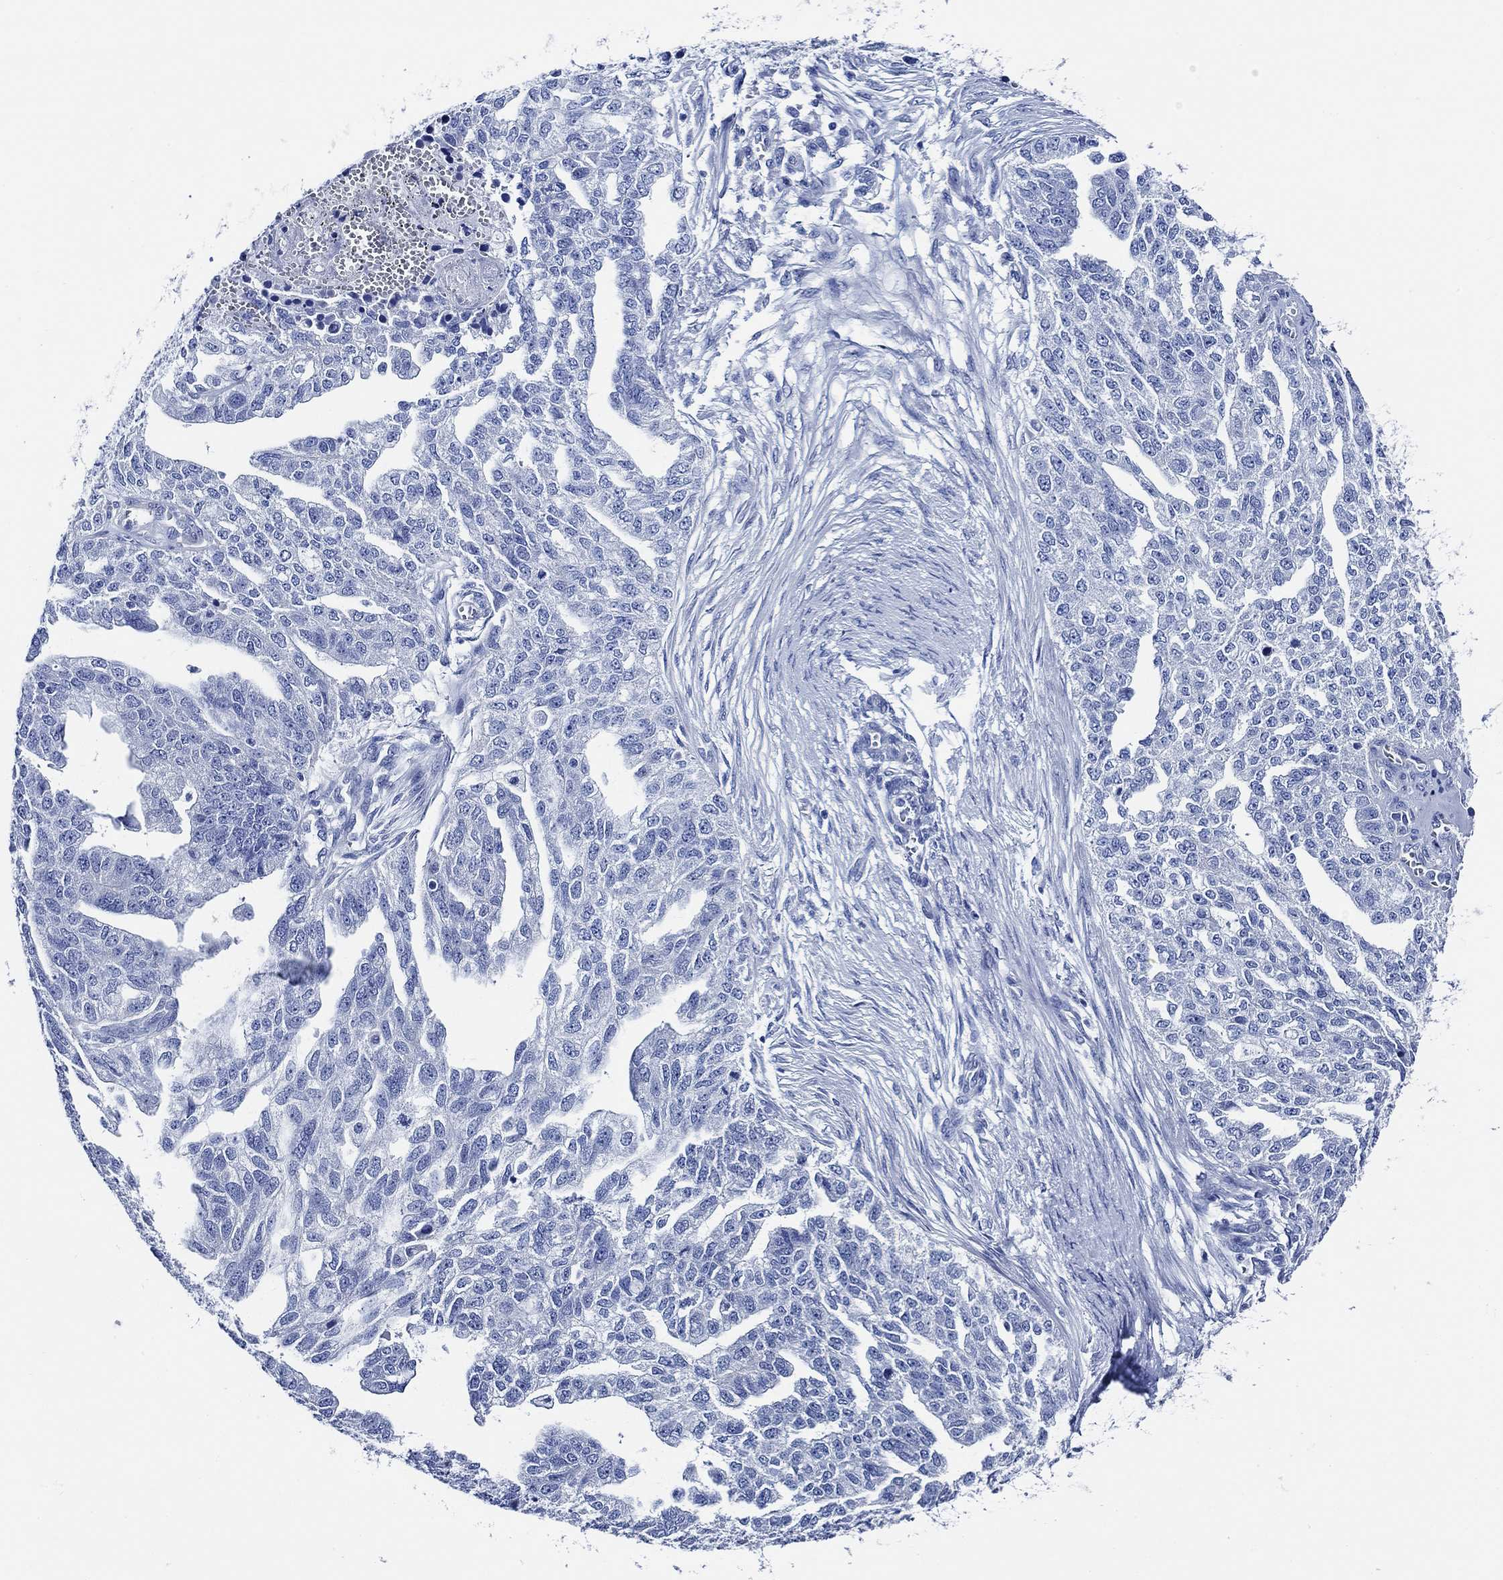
{"staining": {"intensity": "negative", "quantity": "none", "location": "none"}, "tissue": "ovarian cancer", "cell_type": "Tumor cells", "image_type": "cancer", "snomed": [{"axis": "morphology", "description": "Cystadenocarcinoma, serous, NOS"}, {"axis": "topography", "description": "Ovary"}], "caption": "An immunohistochemistry (IHC) histopathology image of ovarian cancer is shown. There is no staining in tumor cells of ovarian cancer.", "gene": "WDR62", "patient": {"sex": "female", "age": 51}}